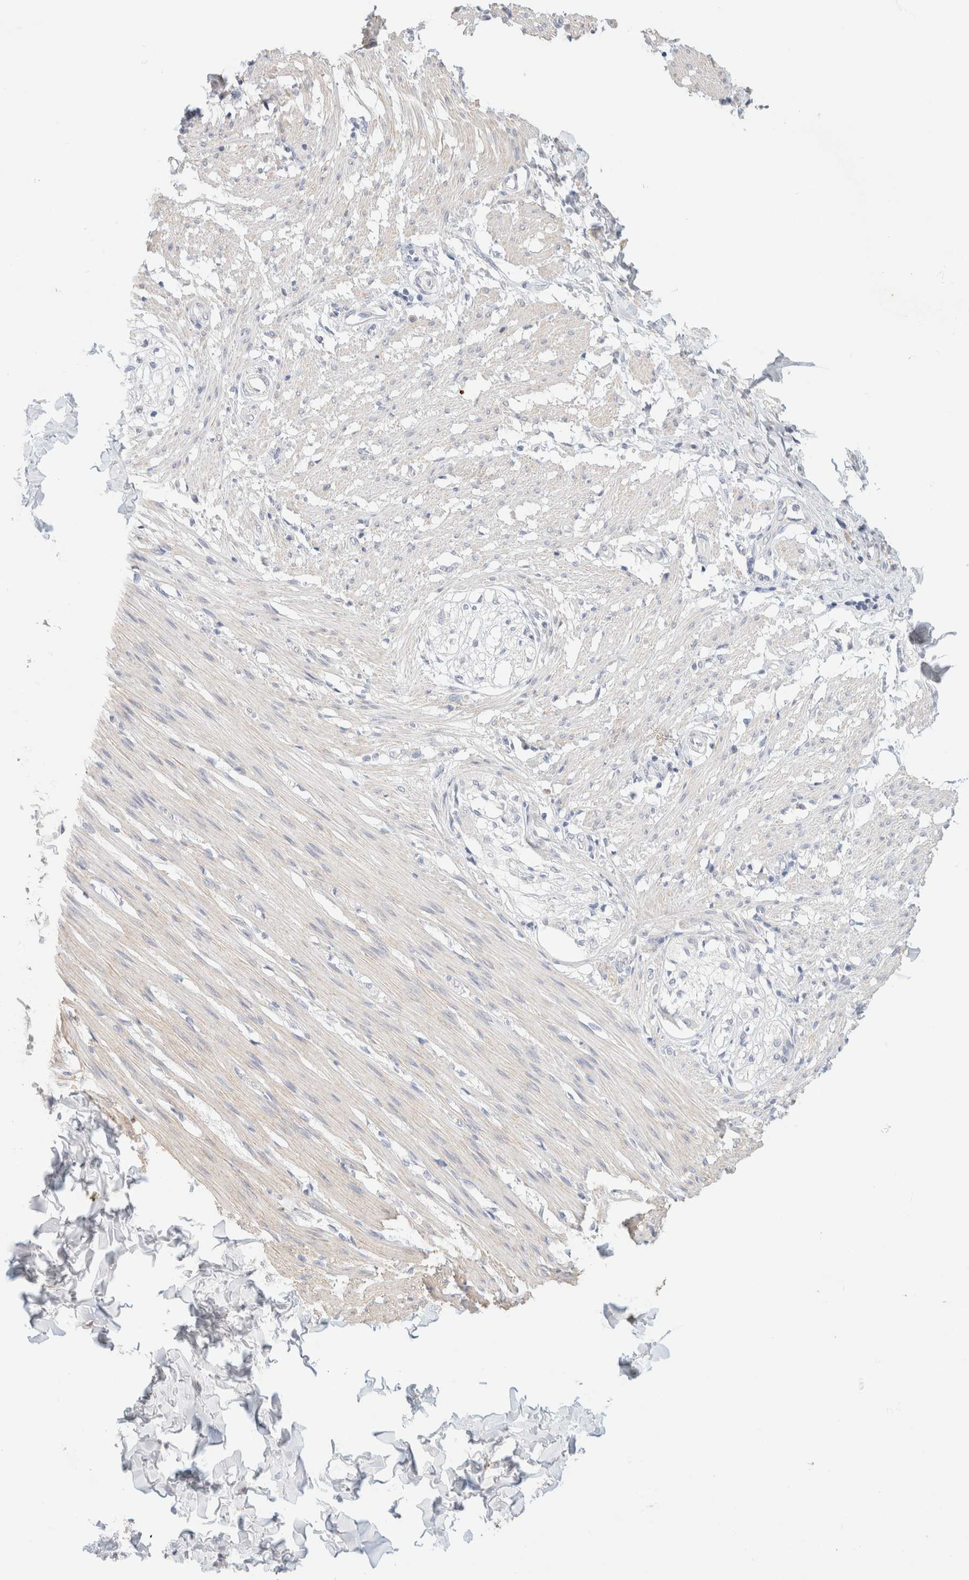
{"staining": {"intensity": "negative", "quantity": "none", "location": "none"}, "tissue": "smooth muscle", "cell_type": "Smooth muscle cells", "image_type": "normal", "snomed": [{"axis": "morphology", "description": "Normal tissue, NOS"}, {"axis": "morphology", "description": "Adenocarcinoma, NOS"}, {"axis": "topography", "description": "Smooth muscle"}, {"axis": "topography", "description": "Colon"}], "caption": "Smooth muscle cells are negative for protein expression in benign human smooth muscle. (DAB immunohistochemistry (IHC) with hematoxylin counter stain).", "gene": "CA12", "patient": {"sex": "male", "age": 14}}